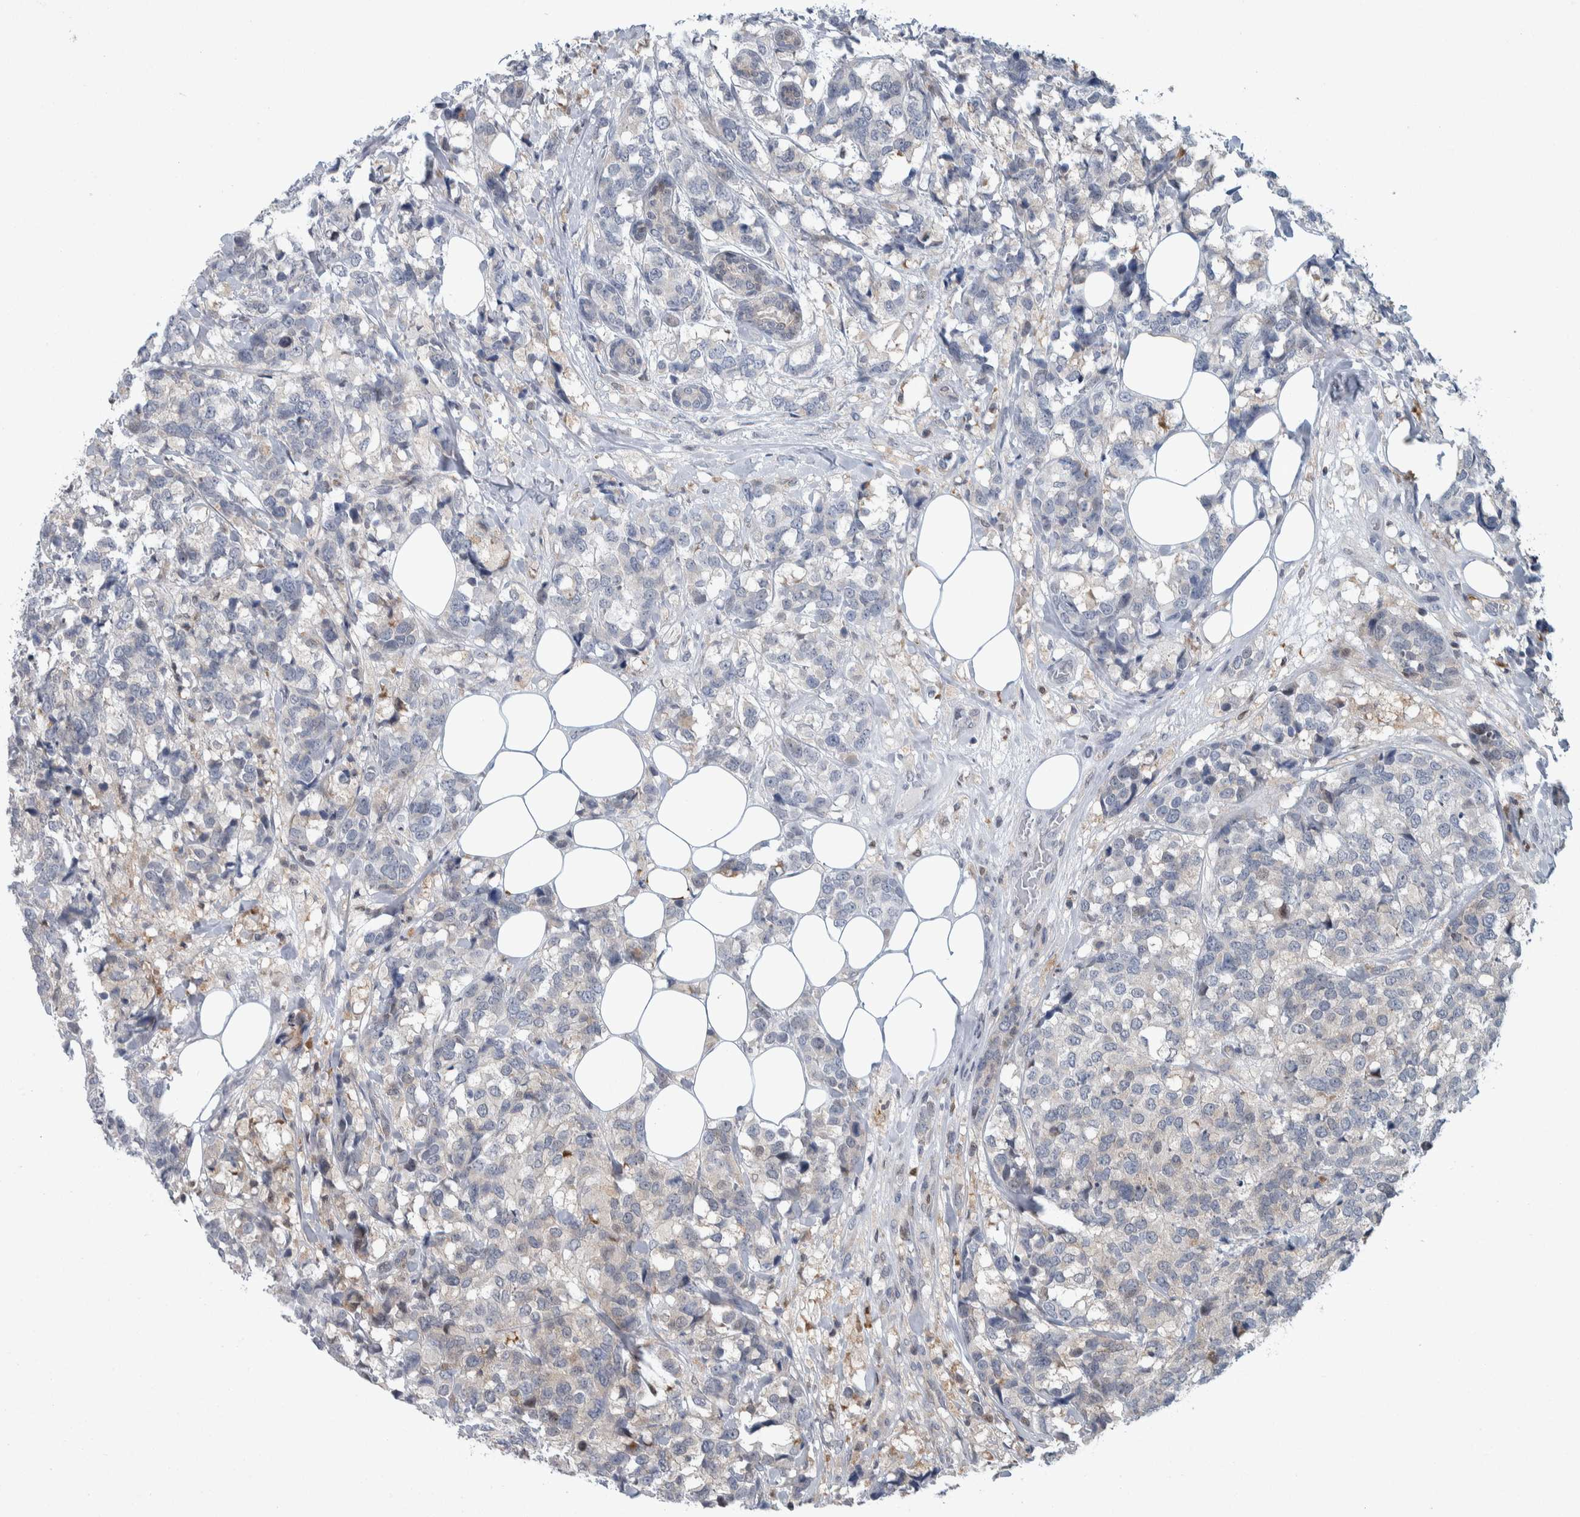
{"staining": {"intensity": "negative", "quantity": "none", "location": "none"}, "tissue": "breast cancer", "cell_type": "Tumor cells", "image_type": "cancer", "snomed": [{"axis": "morphology", "description": "Lobular carcinoma"}, {"axis": "topography", "description": "Breast"}], "caption": "The immunohistochemistry (IHC) image has no significant expression in tumor cells of breast cancer tissue.", "gene": "PTPA", "patient": {"sex": "female", "age": 59}}